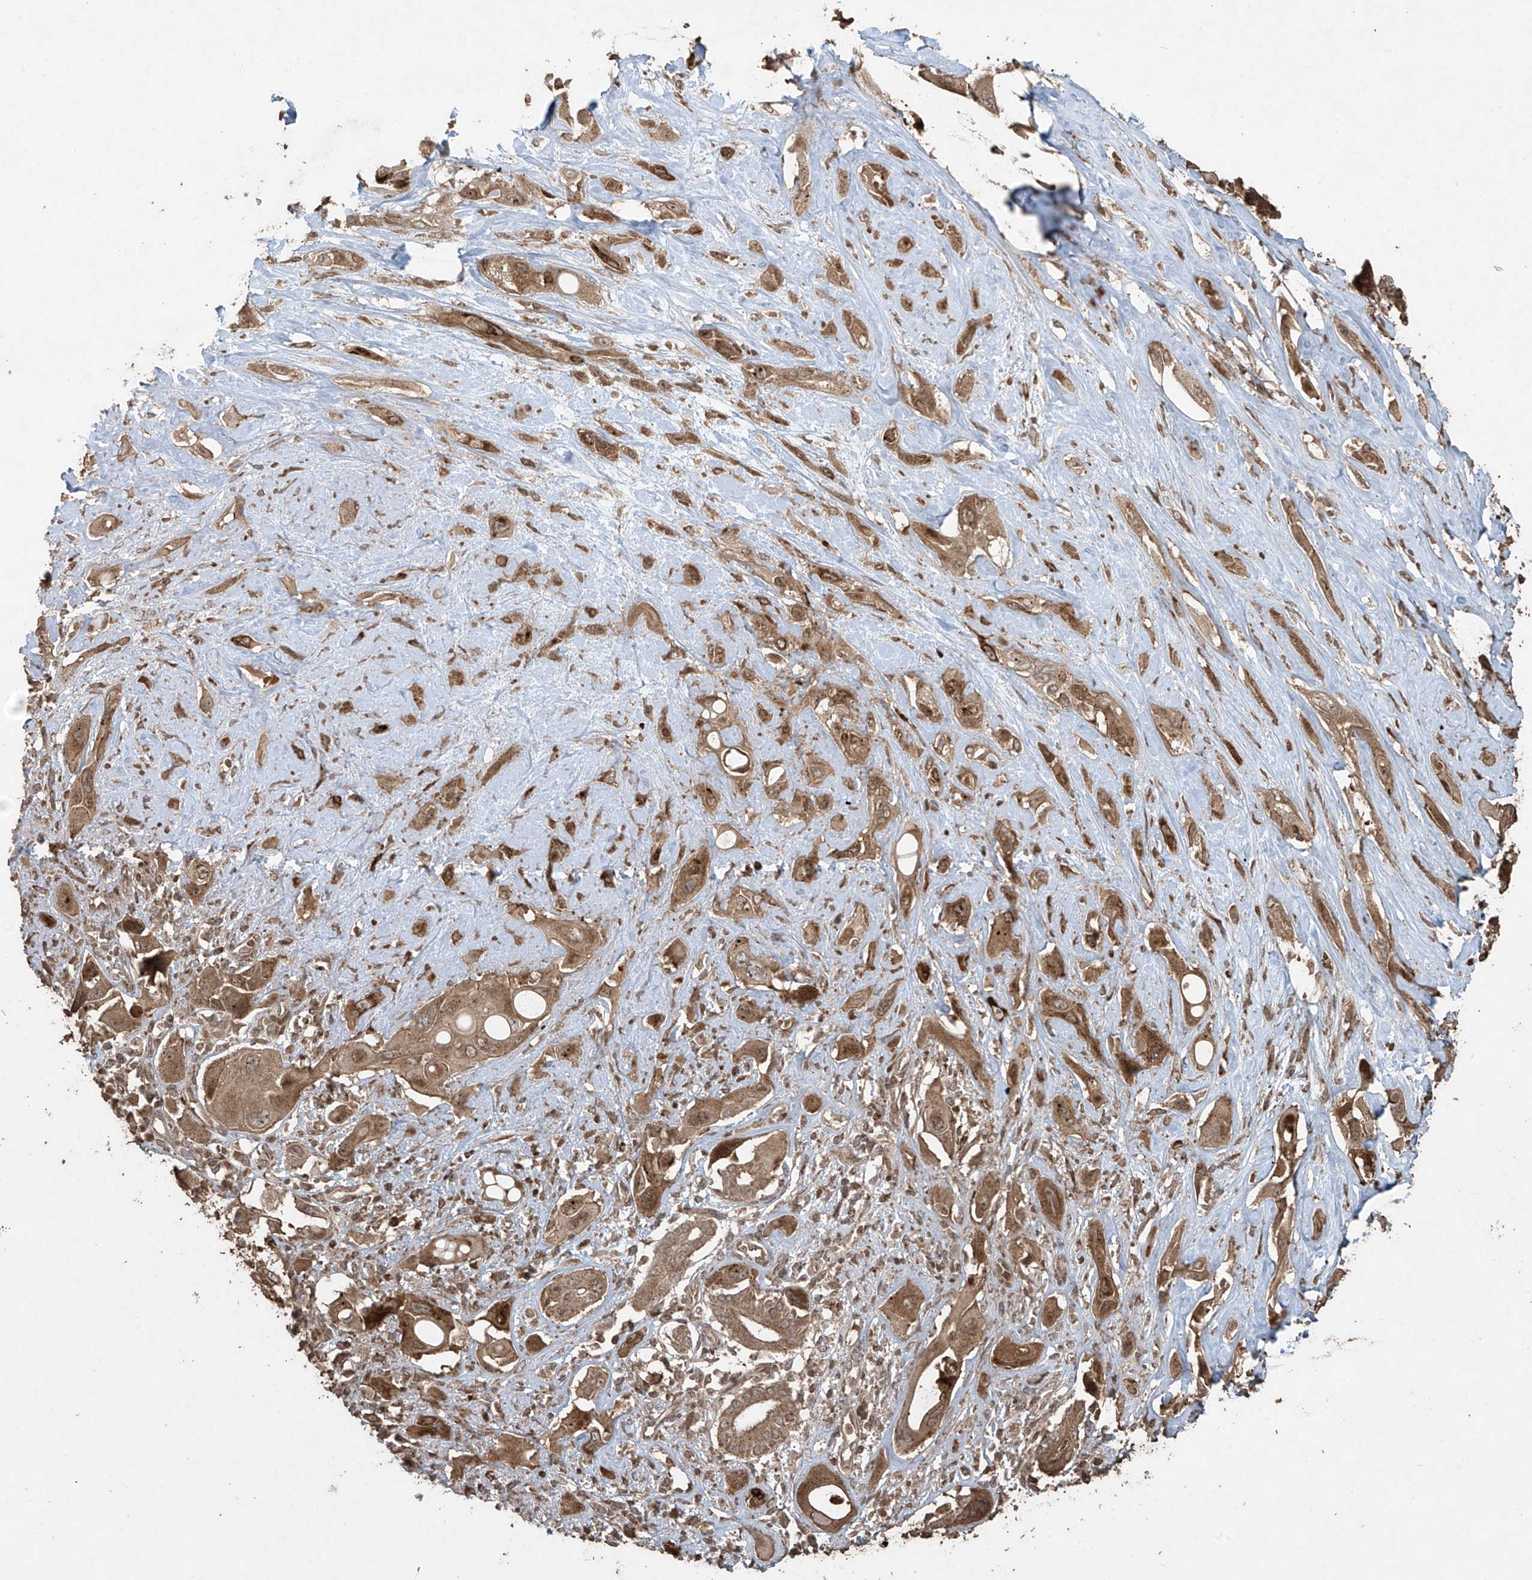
{"staining": {"intensity": "moderate", "quantity": ">75%", "location": "cytoplasmic/membranous"}, "tissue": "pancreatic cancer", "cell_type": "Tumor cells", "image_type": "cancer", "snomed": [{"axis": "morphology", "description": "Adenocarcinoma, NOS"}, {"axis": "topography", "description": "Pancreas"}], "caption": "The micrograph displays a brown stain indicating the presence of a protein in the cytoplasmic/membranous of tumor cells in pancreatic cancer (adenocarcinoma).", "gene": "PGPEP1", "patient": {"sex": "male", "age": 68}}